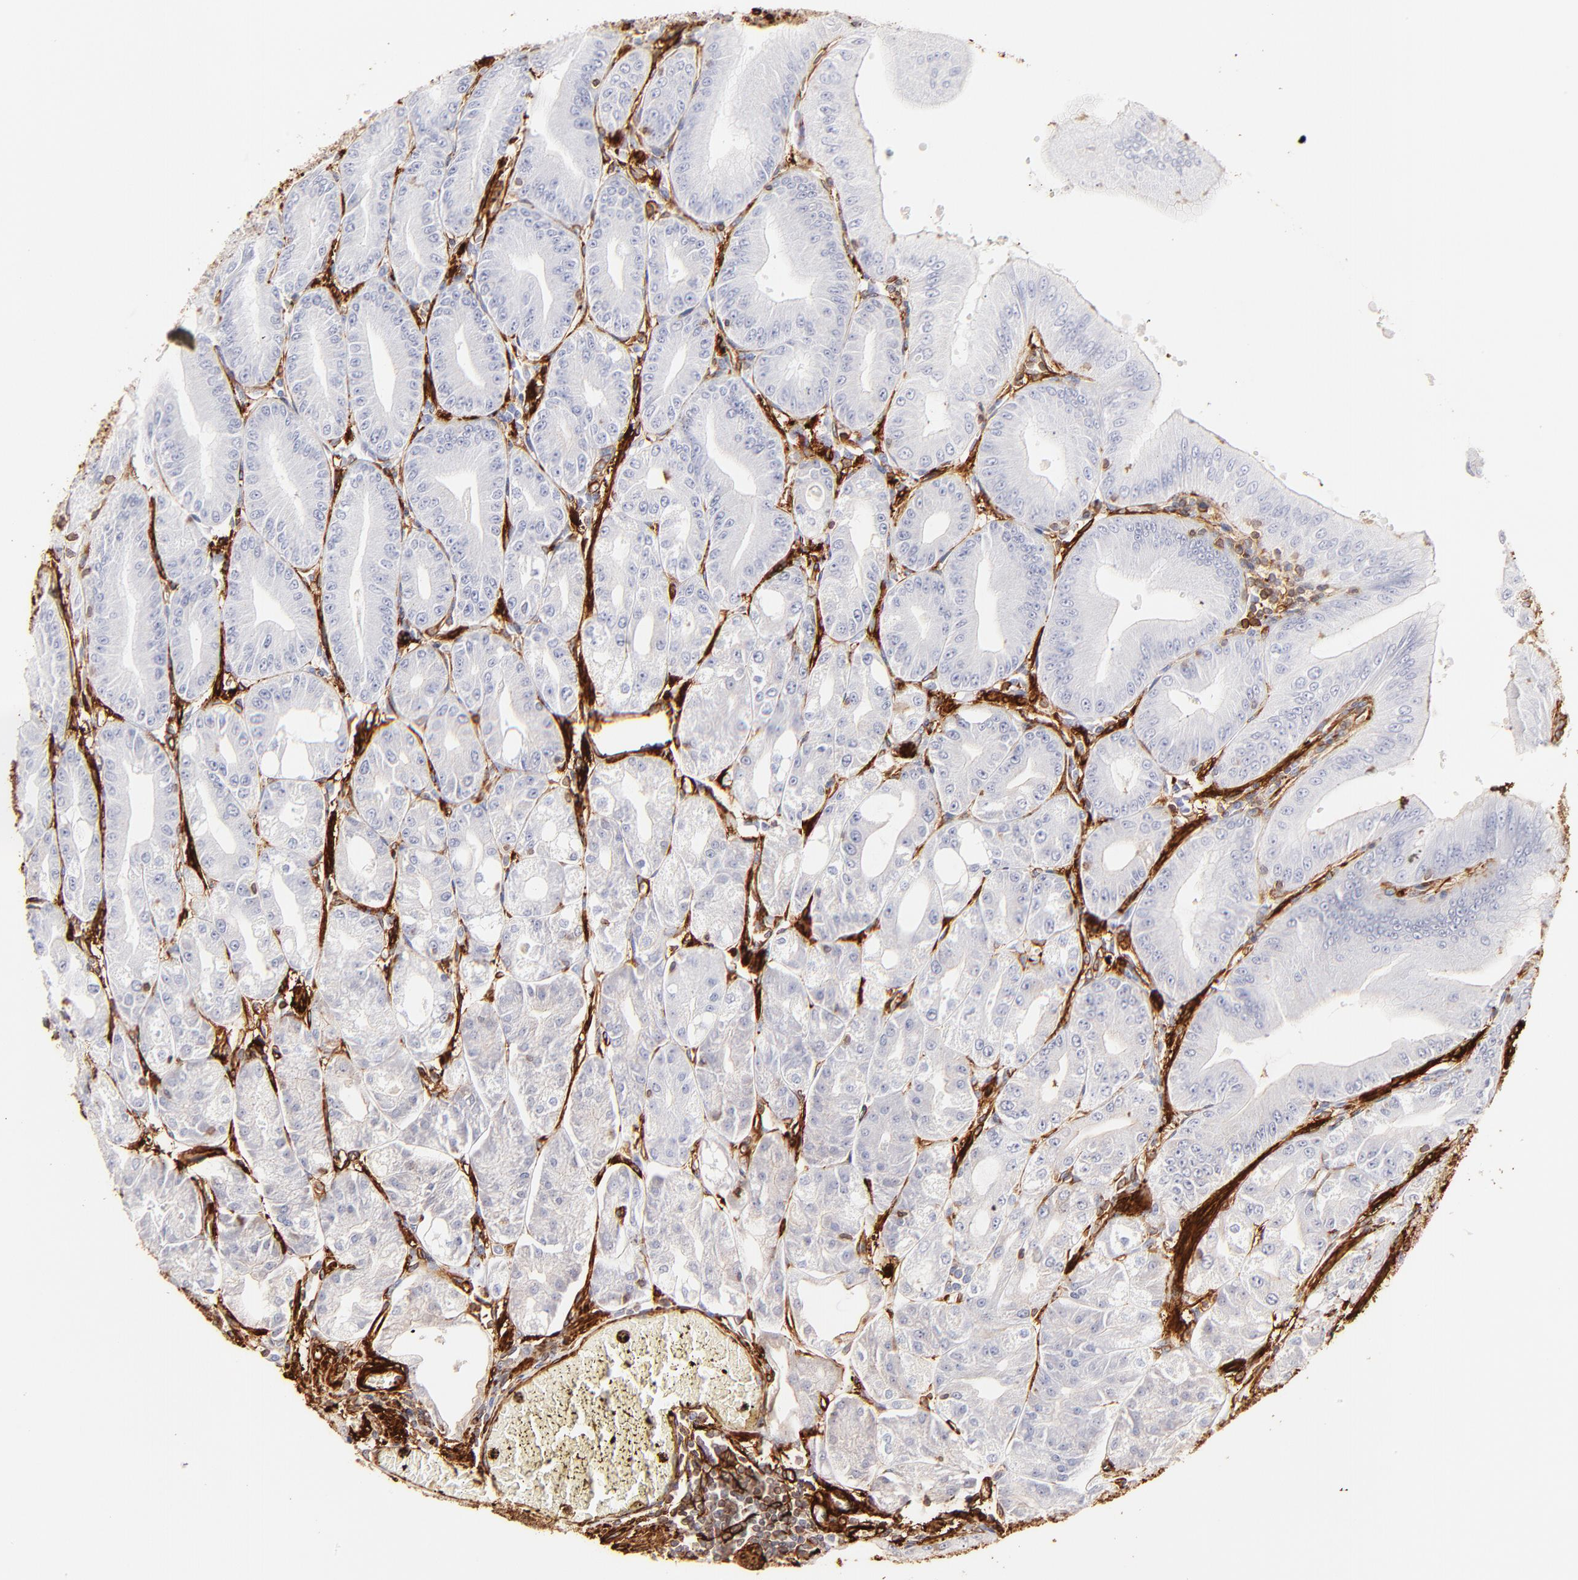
{"staining": {"intensity": "negative", "quantity": "none", "location": "none"}, "tissue": "stomach", "cell_type": "Glandular cells", "image_type": "normal", "snomed": [{"axis": "morphology", "description": "Normal tissue, NOS"}, {"axis": "topography", "description": "Stomach, lower"}], "caption": "High power microscopy histopathology image of an immunohistochemistry (IHC) micrograph of normal stomach, revealing no significant staining in glandular cells.", "gene": "FLNA", "patient": {"sex": "male", "age": 71}}